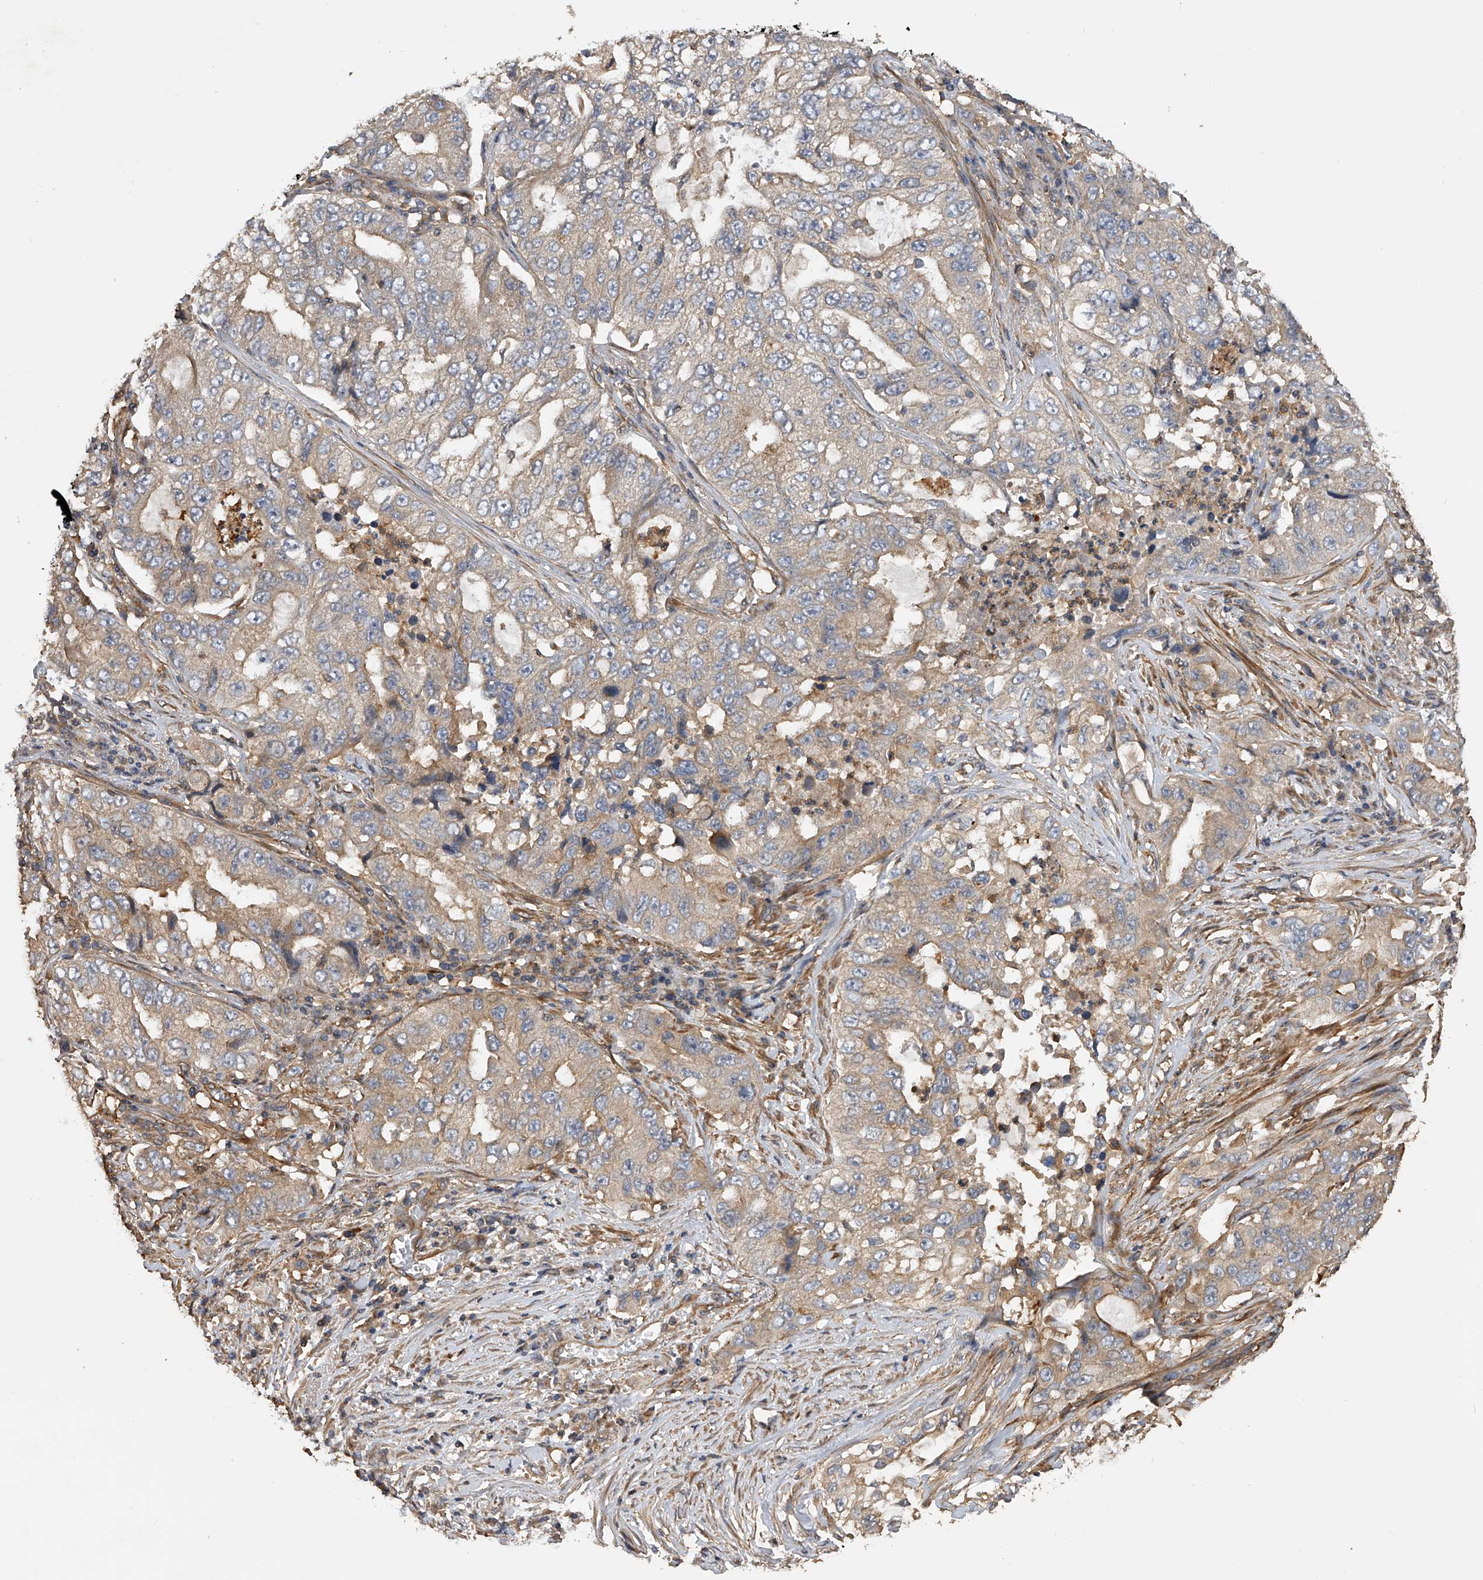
{"staining": {"intensity": "moderate", "quantity": "<25%", "location": "cytoplasmic/membranous"}, "tissue": "lung cancer", "cell_type": "Tumor cells", "image_type": "cancer", "snomed": [{"axis": "morphology", "description": "Adenocarcinoma, NOS"}, {"axis": "topography", "description": "Lung"}], "caption": "Immunohistochemistry of lung cancer (adenocarcinoma) displays low levels of moderate cytoplasmic/membranous expression in about <25% of tumor cells. Immunohistochemistry stains the protein in brown and the nuclei are stained blue.", "gene": "PTPRA", "patient": {"sex": "female", "age": 51}}